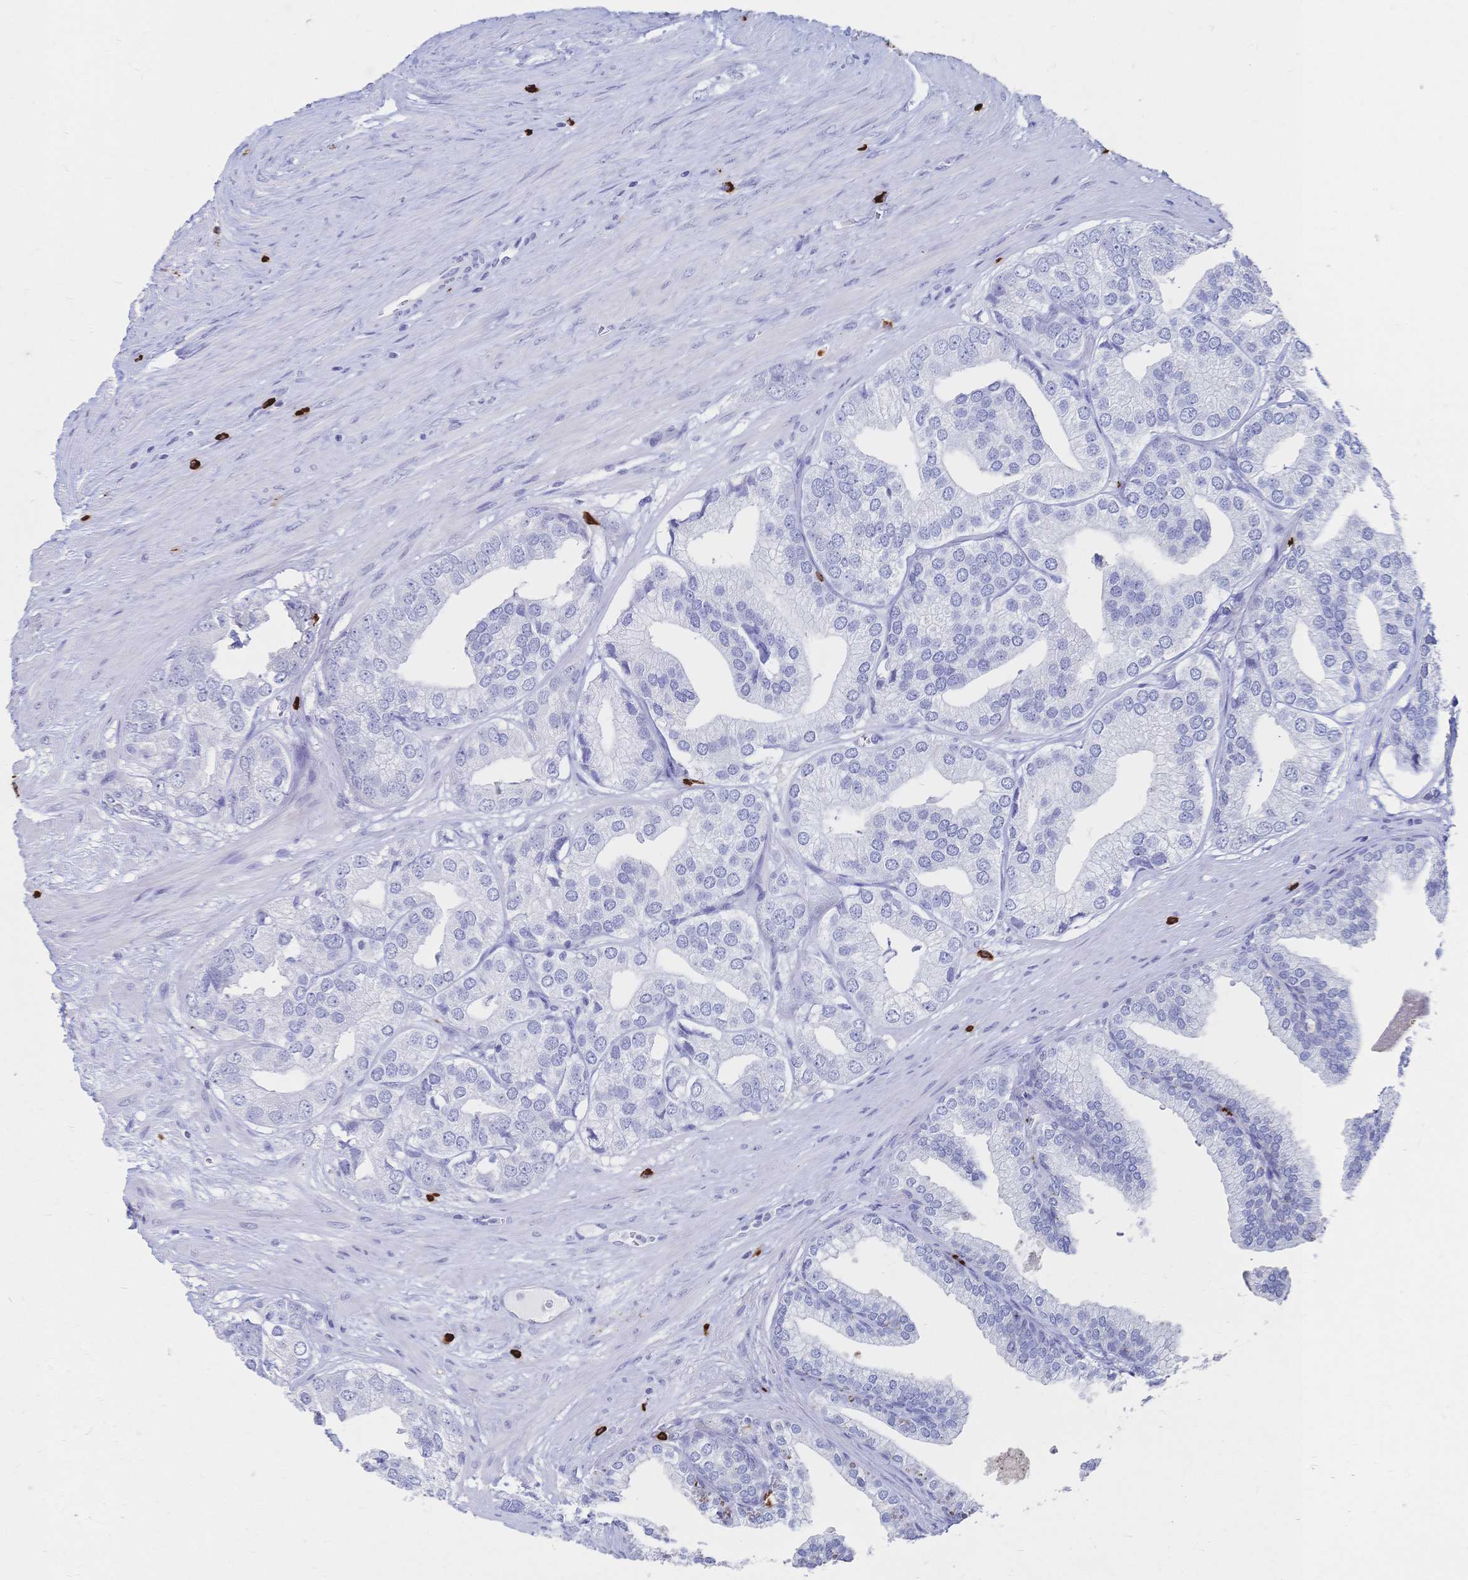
{"staining": {"intensity": "negative", "quantity": "none", "location": "none"}, "tissue": "prostate cancer", "cell_type": "Tumor cells", "image_type": "cancer", "snomed": [{"axis": "morphology", "description": "Adenocarcinoma, High grade"}, {"axis": "topography", "description": "Prostate"}], "caption": "Immunohistochemical staining of prostate cancer (high-grade adenocarcinoma) reveals no significant staining in tumor cells. (DAB IHC with hematoxylin counter stain).", "gene": "IL2RB", "patient": {"sex": "male", "age": 58}}